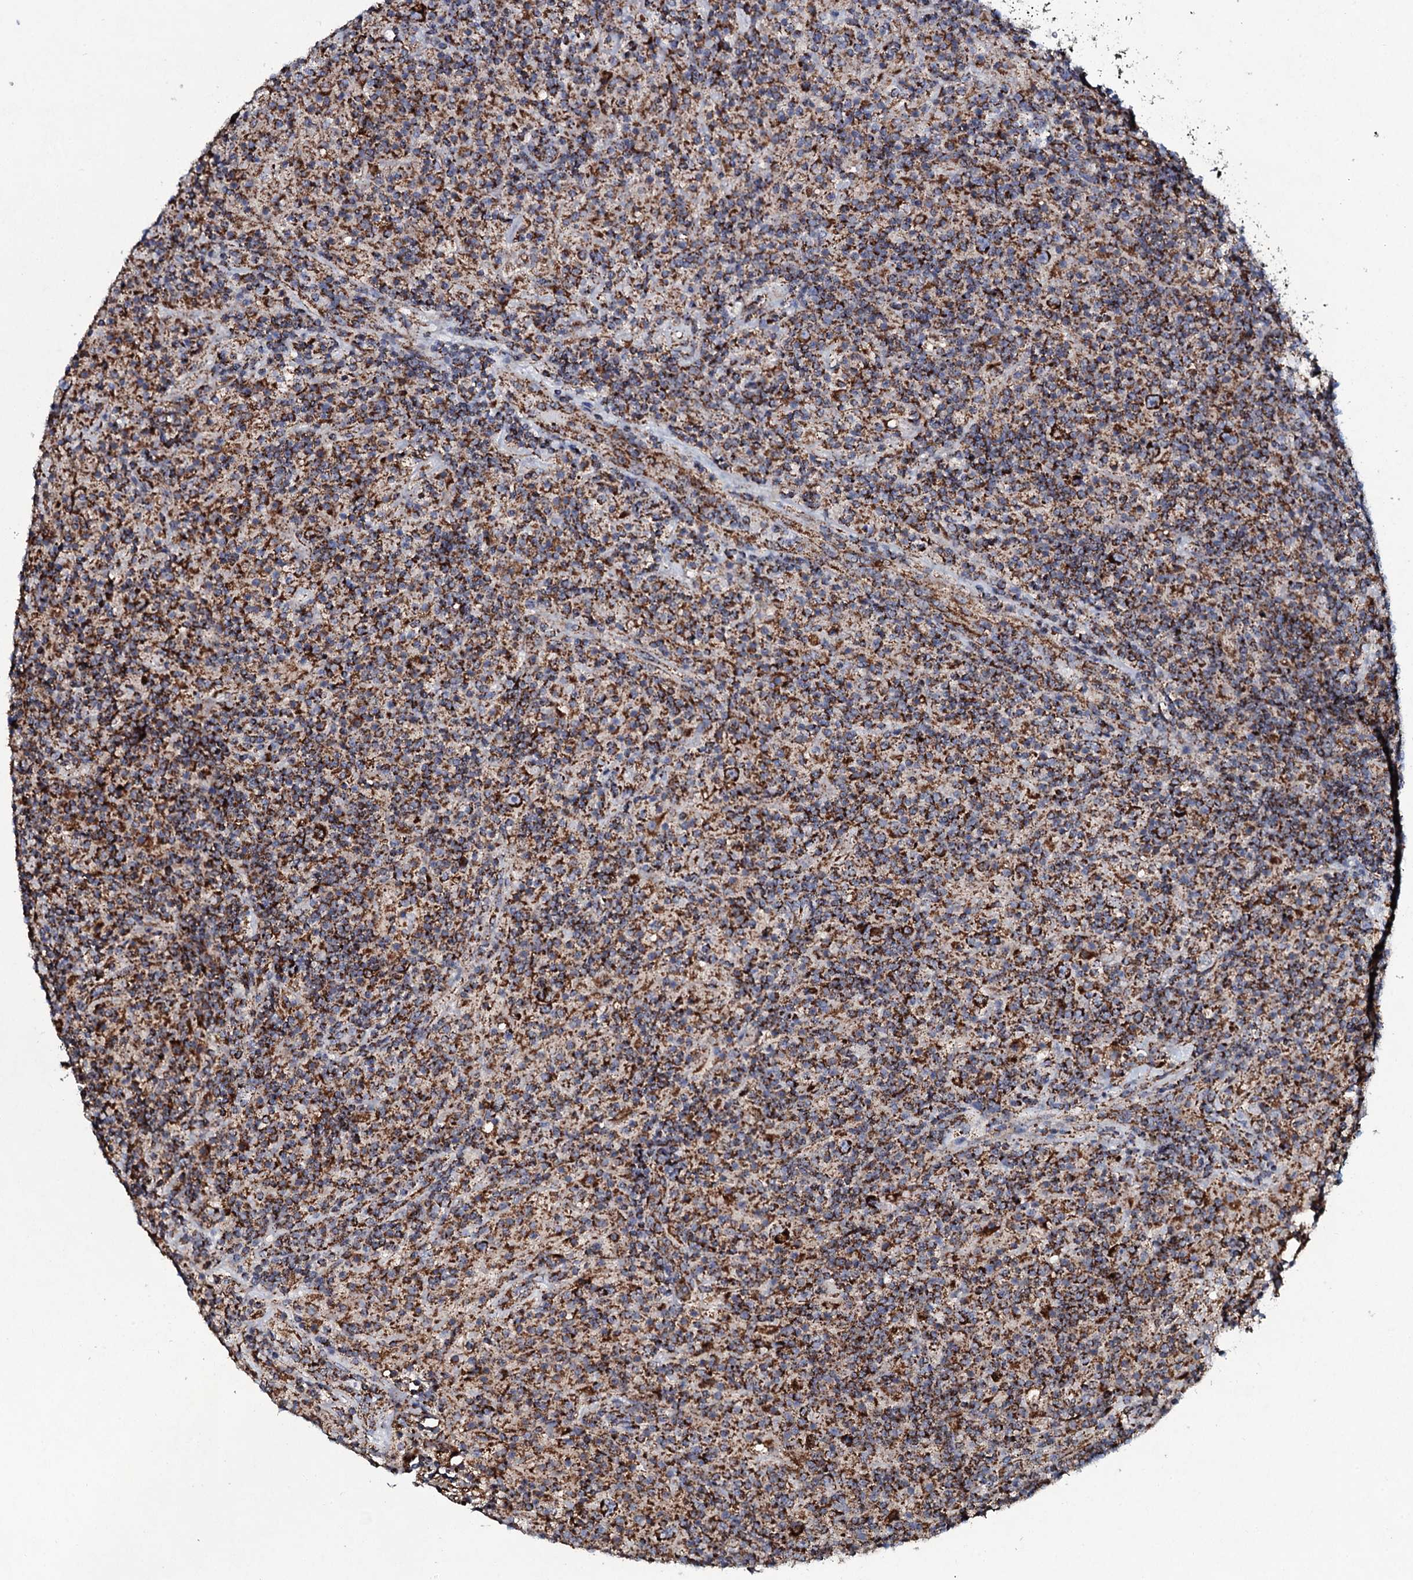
{"staining": {"intensity": "strong", "quantity": ">75%", "location": "cytoplasmic/membranous"}, "tissue": "lymphoma", "cell_type": "Tumor cells", "image_type": "cancer", "snomed": [{"axis": "morphology", "description": "Hodgkin's disease, NOS"}, {"axis": "topography", "description": "Lymph node"}], "caption": "Immunohistochemical staining of Hodgkin's disease demonstrates strong cytoplasmic/membranous protein staining in about >75% of tumor cells. The protein is stained brown, and the nuclei are stained in blue (DAB (3,3'-diaminobenzidine) IHC with brightfield microscopy, high magnification).", "gene": "EVC2", "patient": {"sex": "male", "age": 70}}